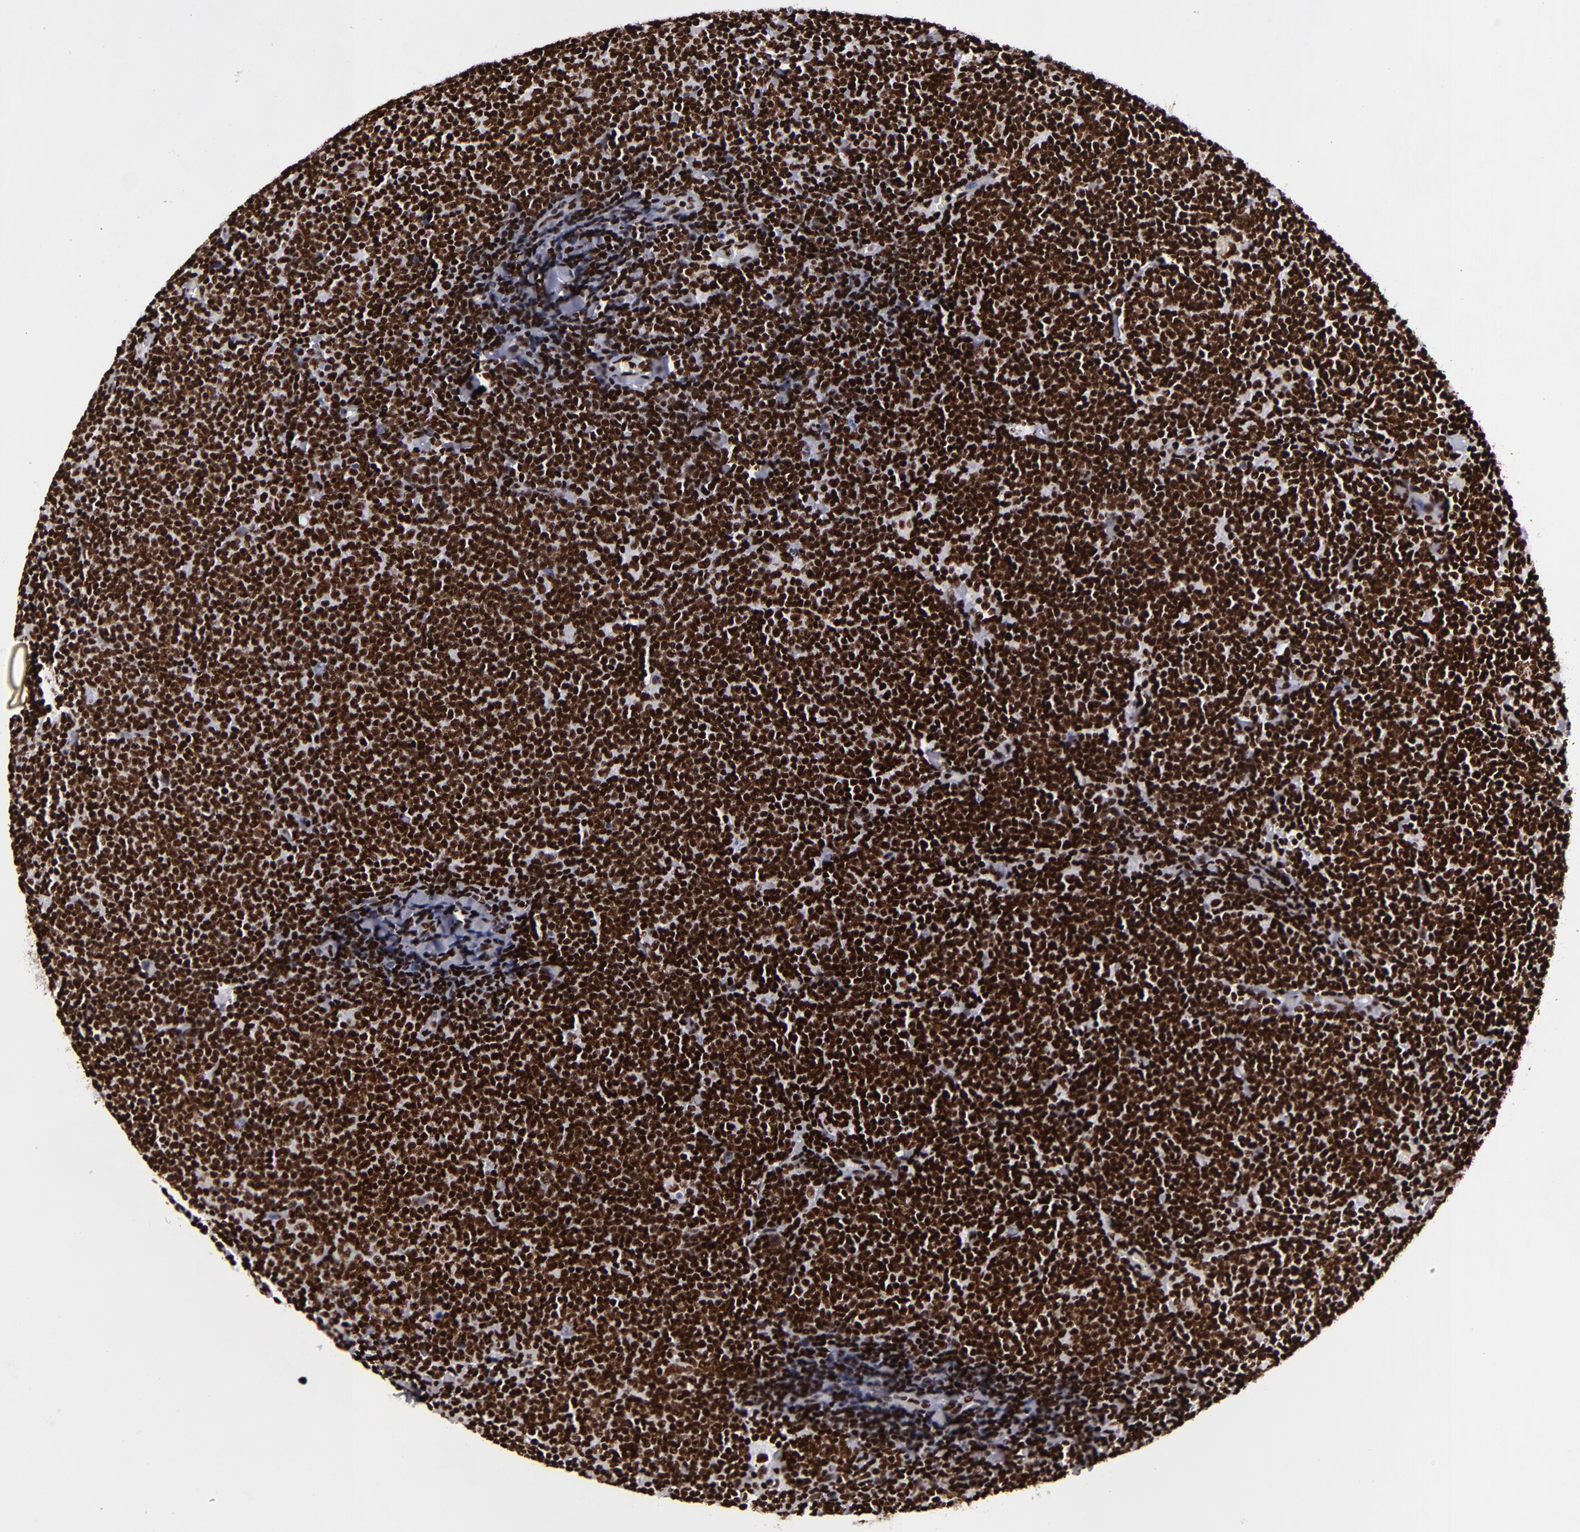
{"staining": {"intensity": "strong", "quantity": ">75%", "location": "nuclear"}, "tissue": "lymphoma", "cell_type": "Tumor cells", "image_type": "cancer", "snomed": [{"axis": "morphology", "description": "Malignant lymphoma, non-Hodgkin's type, Low grade"}, {"axis": "topography", "description": "Lymph node"}], "caption": "Lymphoma stained with DAB immunohistochemistry shows high levels of strong nuclear positivity in about >75% of tumor cells.", "gene": "SAFB", "patient": {"sex": "male", "age": 65}}